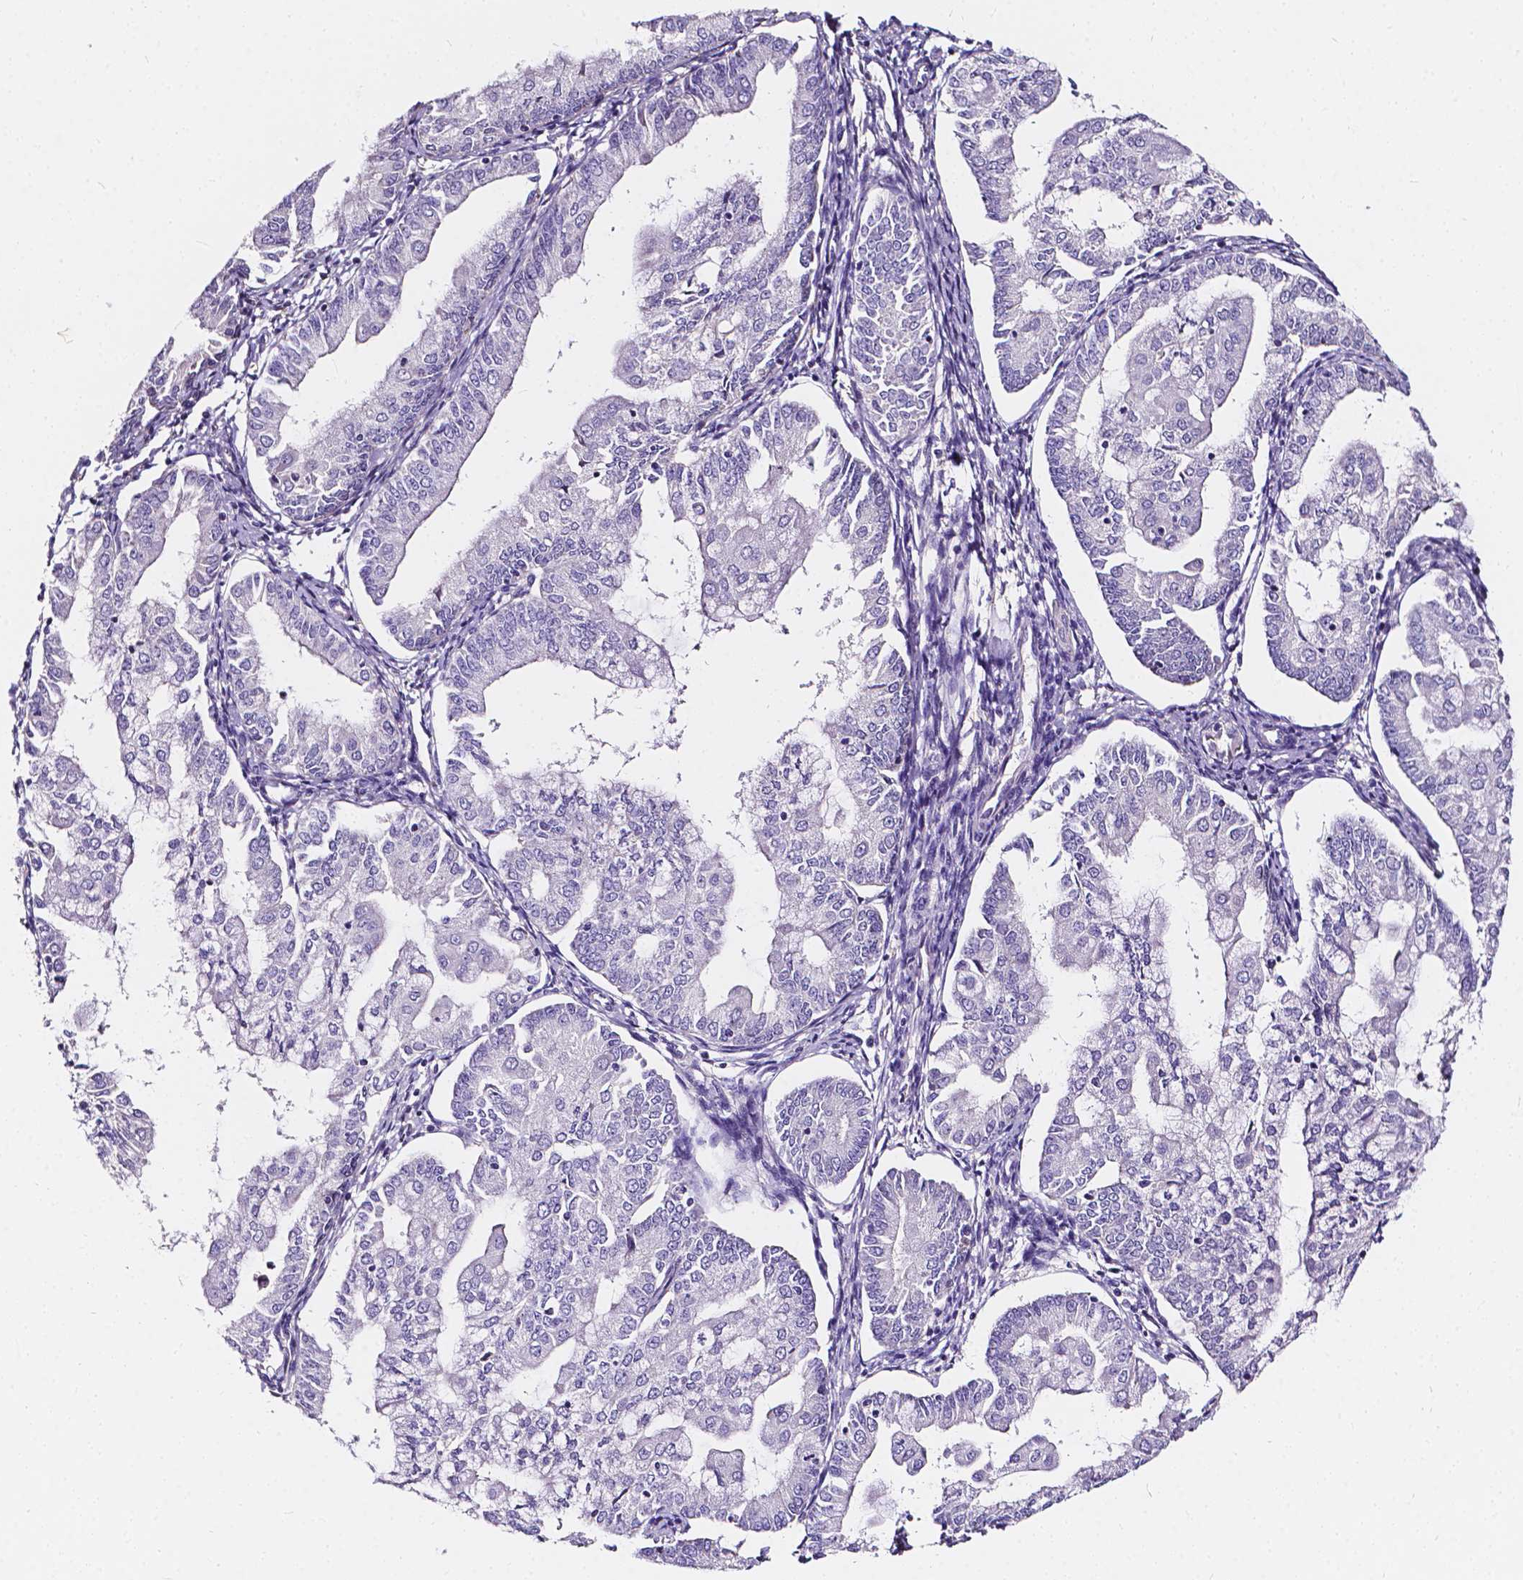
{"staining": {"intensity": "negative", "quantity": "none", "location": "none"}, "tissue": "endometrial cancer", "cell_type": "Tumor cells", "image_type": "cancer", "snomed": [{"axis": "morphology", "description": "Adenocarcinoma, NOS"}, {"axis": "topography", "description": "Endometrium"}], "caption": "There is no significant expression in tumor cells of endometrial adenocarcinoma.", "gene": "CLSTN2", "patient": {"sex": "female", "age": 55}}